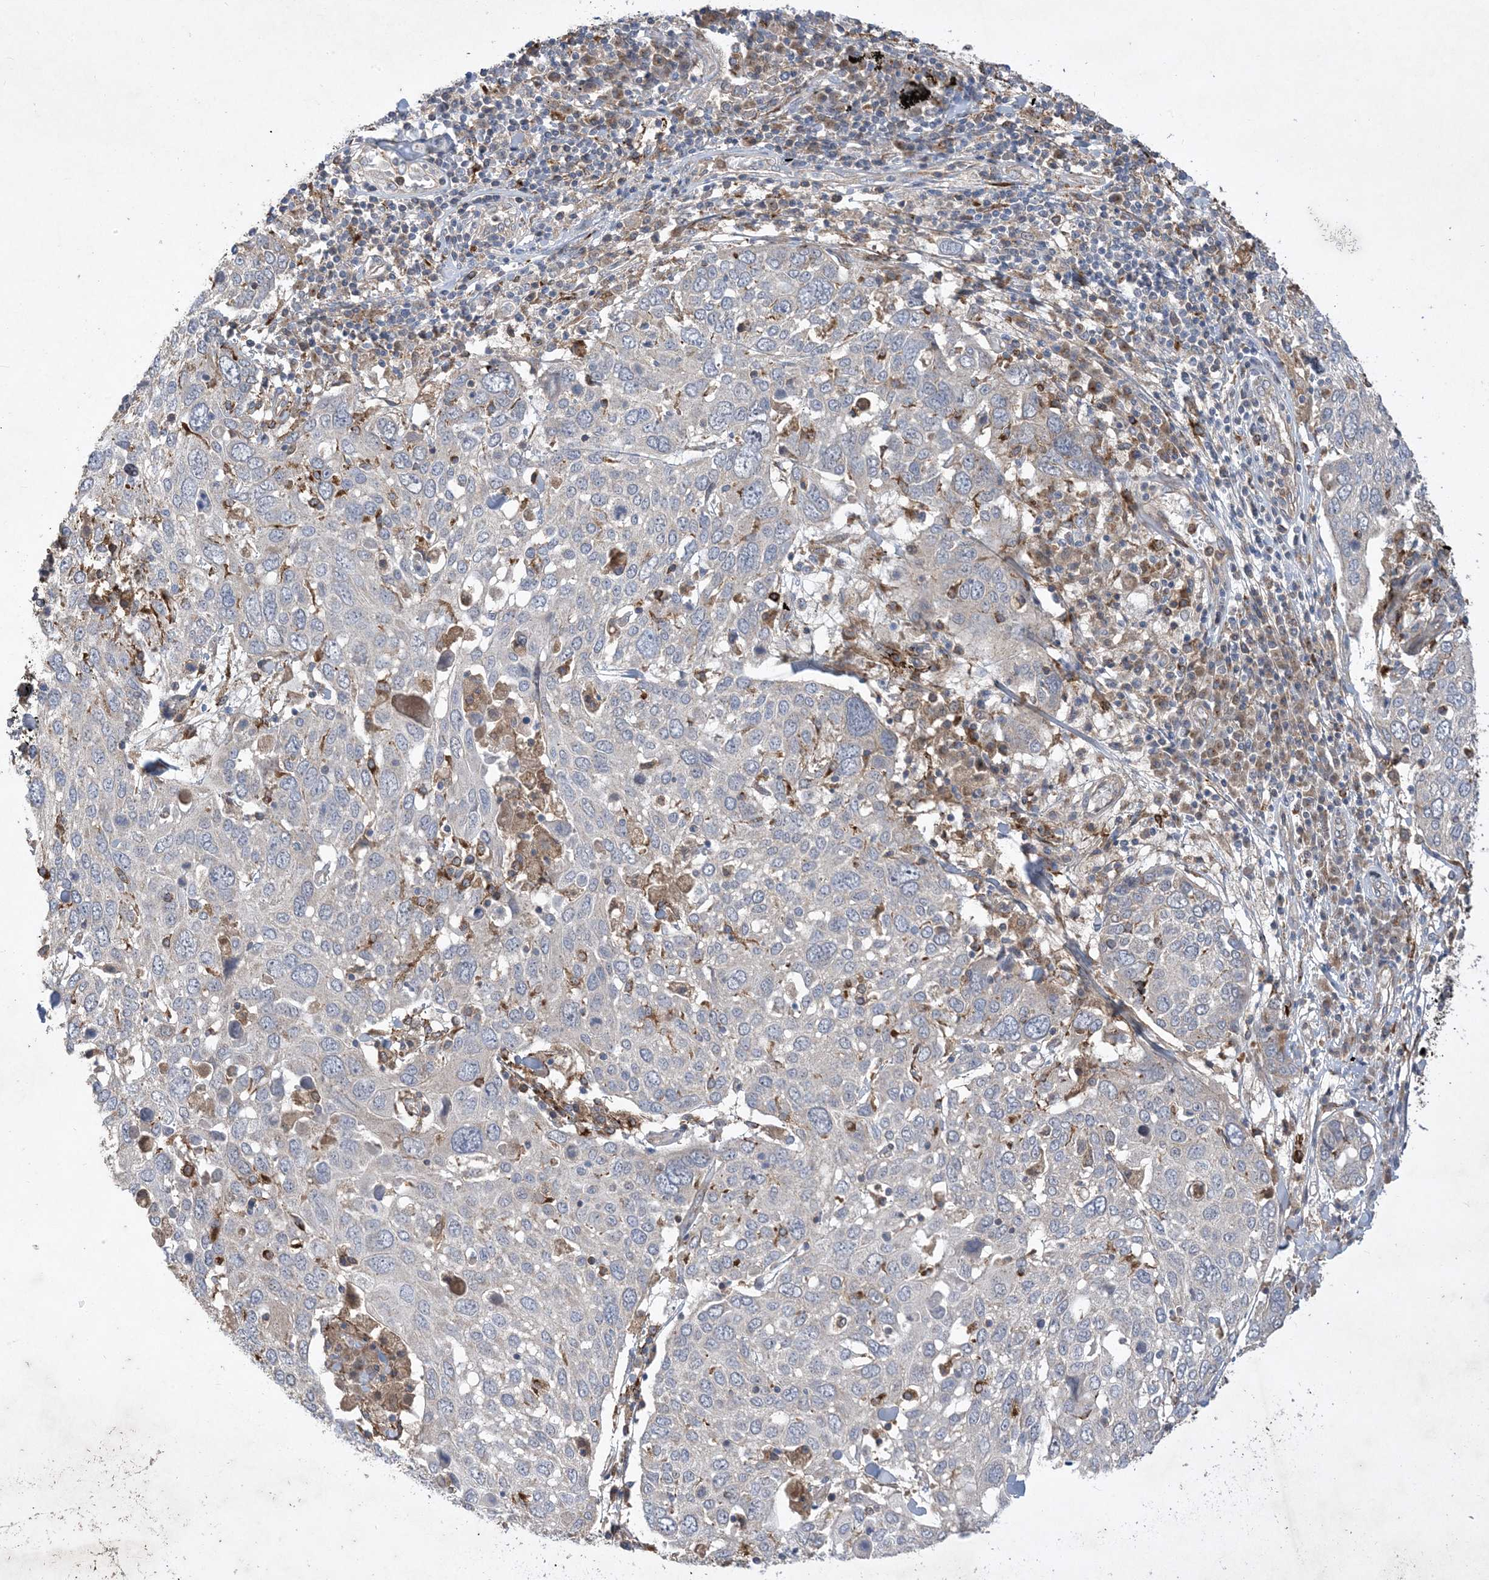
{"staining": {"intensity": "negative", "quantity": "none", "location": "none"}, "tissue": "lung cancer", "cell_type": "Tumor cells", "image_type": "cancer", "snomed": [{"axis": "morphology", "description": "Squamous cell carcinoma, NOS"}, {"axis": "topography", "description": "Lung"}], "caption": "Tumor cells are negative for brown protein staining in lung squamous cell carcinoma.", "gene": "MASP2", "patient": {"sex": "male", "age": 65}}